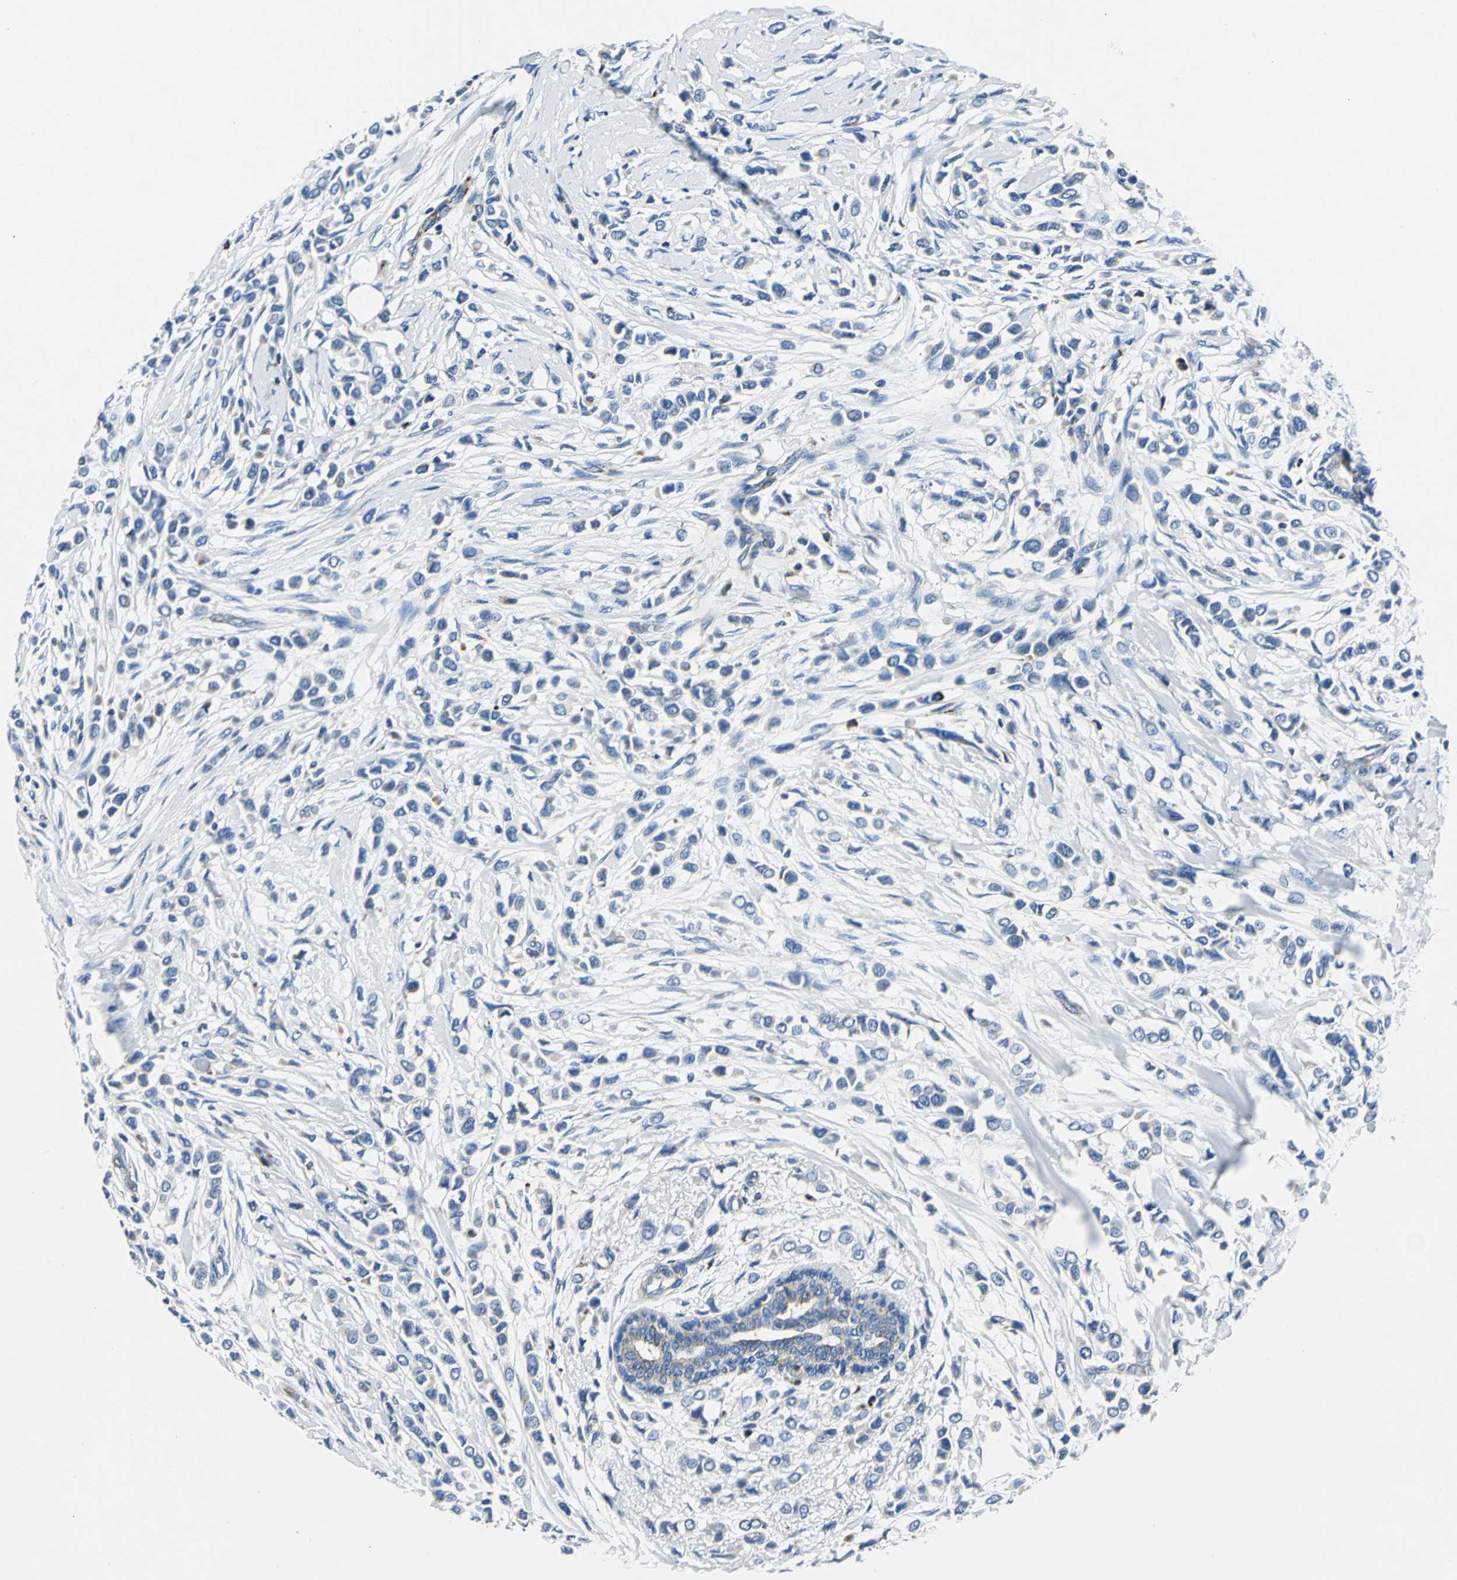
{"staining": {"intensity": "weak", "quantity": "25%-75%", "location": "cytoplasmic/membranous"}, "tissue": "breast cancer", "cell_type": "Tumor cells", "image_type": "cancer", "snomed": [{"axis": "morphology", "description": "Lobular carcinoma"}, {"axis": "topography", "description": "Breast"}], "caption": "A low amount of weak cytoplasmic/membranous expression is appreciated in approximately 25%-75% of tumor cells in breast cancer (lobular carcinoma) tissue.", "gene": "IFI6", "patient": {"sex": "female", "age": 51}}